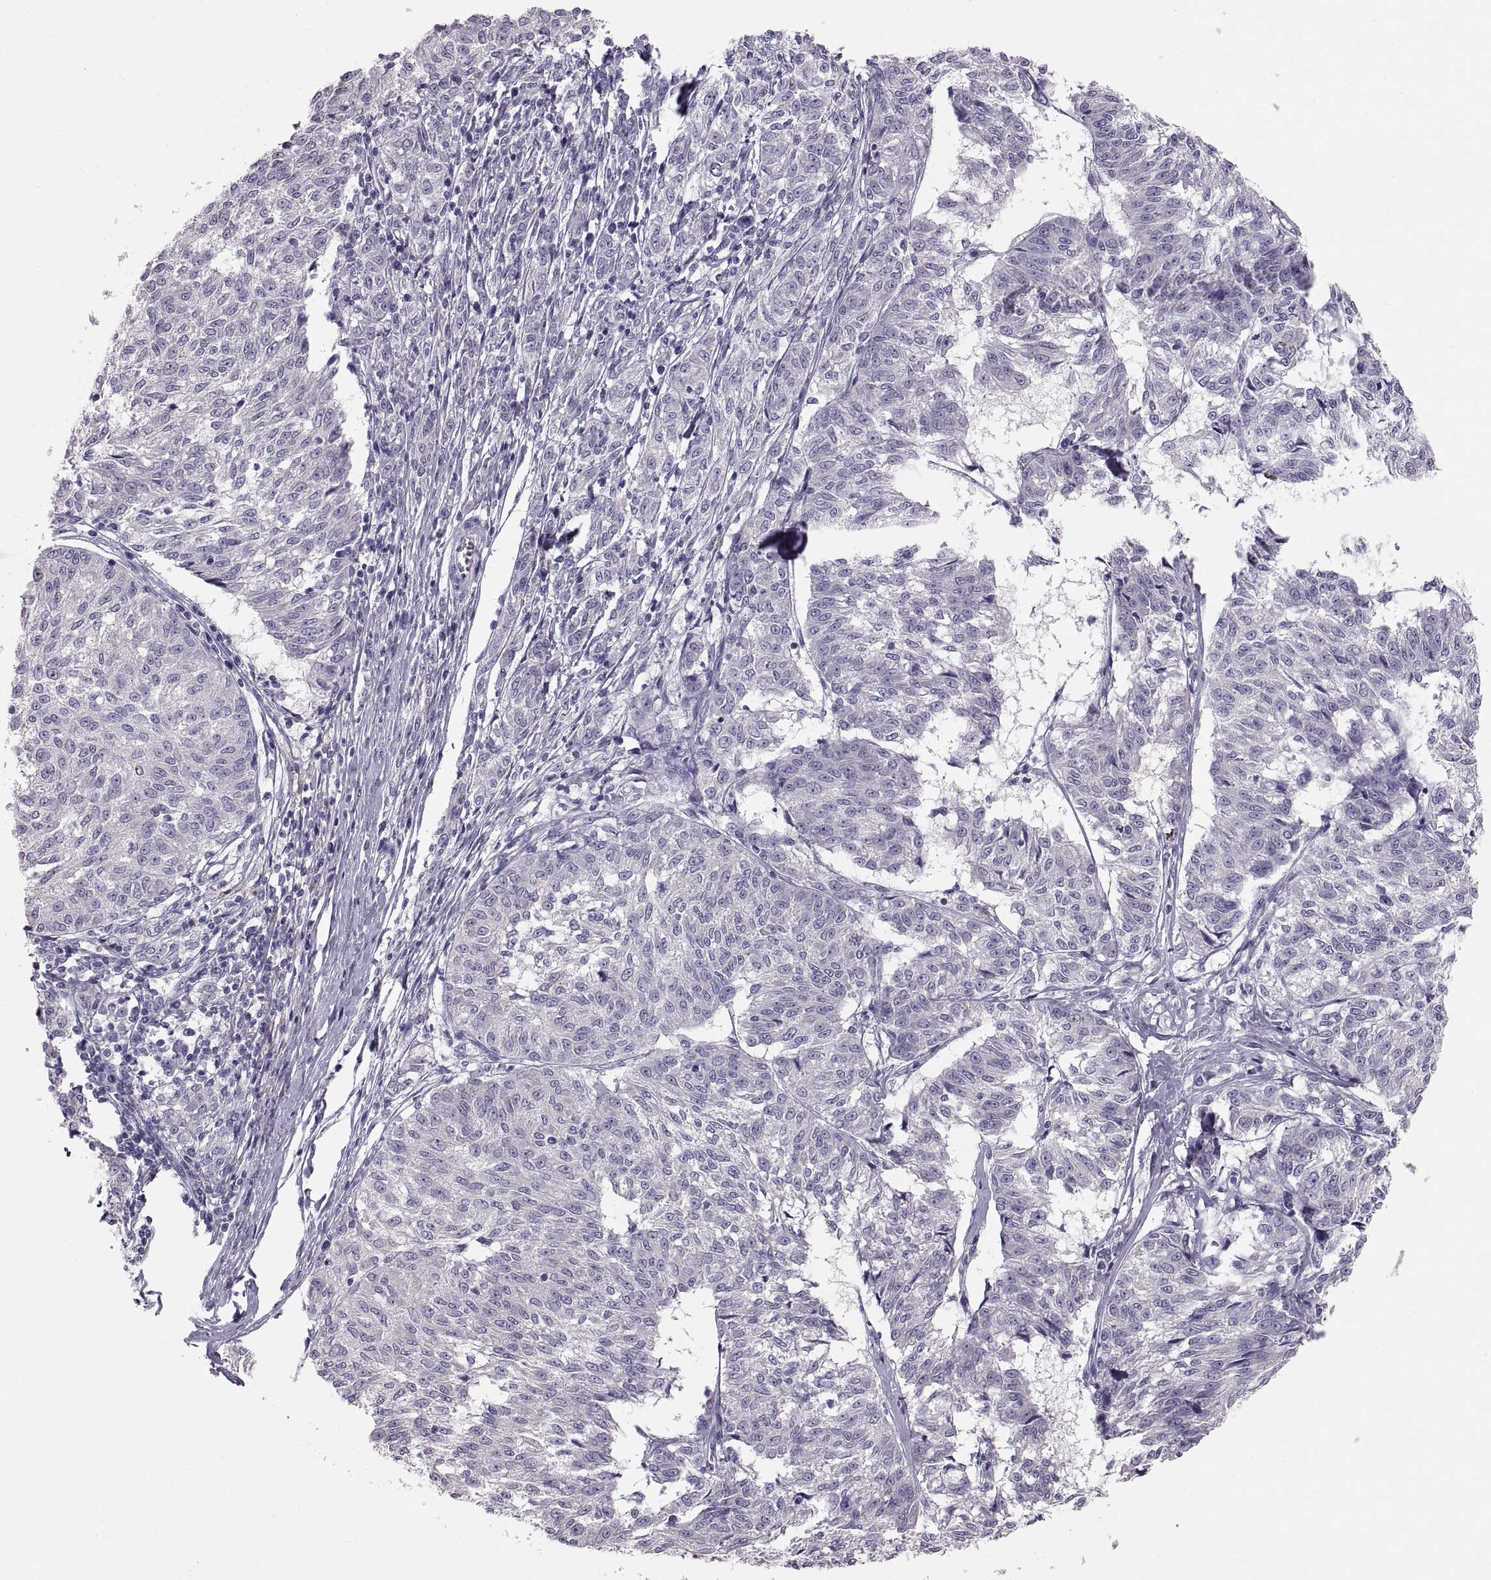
{"staining": {"intensity": "negative", "quantity": "none", "location": "none"}, "tissue": "melanoma", "cell_type": "Tumor cells", "image_type": "cancer", "snomed": [{"axis": "morphology", "description": "Malignant melanoma, NOS"}, {"axis": "topography", "description": "Skin"}], "caption": "A photomicrograph of malignant melanoma stained for a protein exhibits no brown staining in tumor cells. (DAB (3,3'-diaminobenzidine) immunohistochemistry (IHC) with hematoxylin counter stain).", "gene": "WBP2NL", "patient": {"sex": "female", "age": 72}}